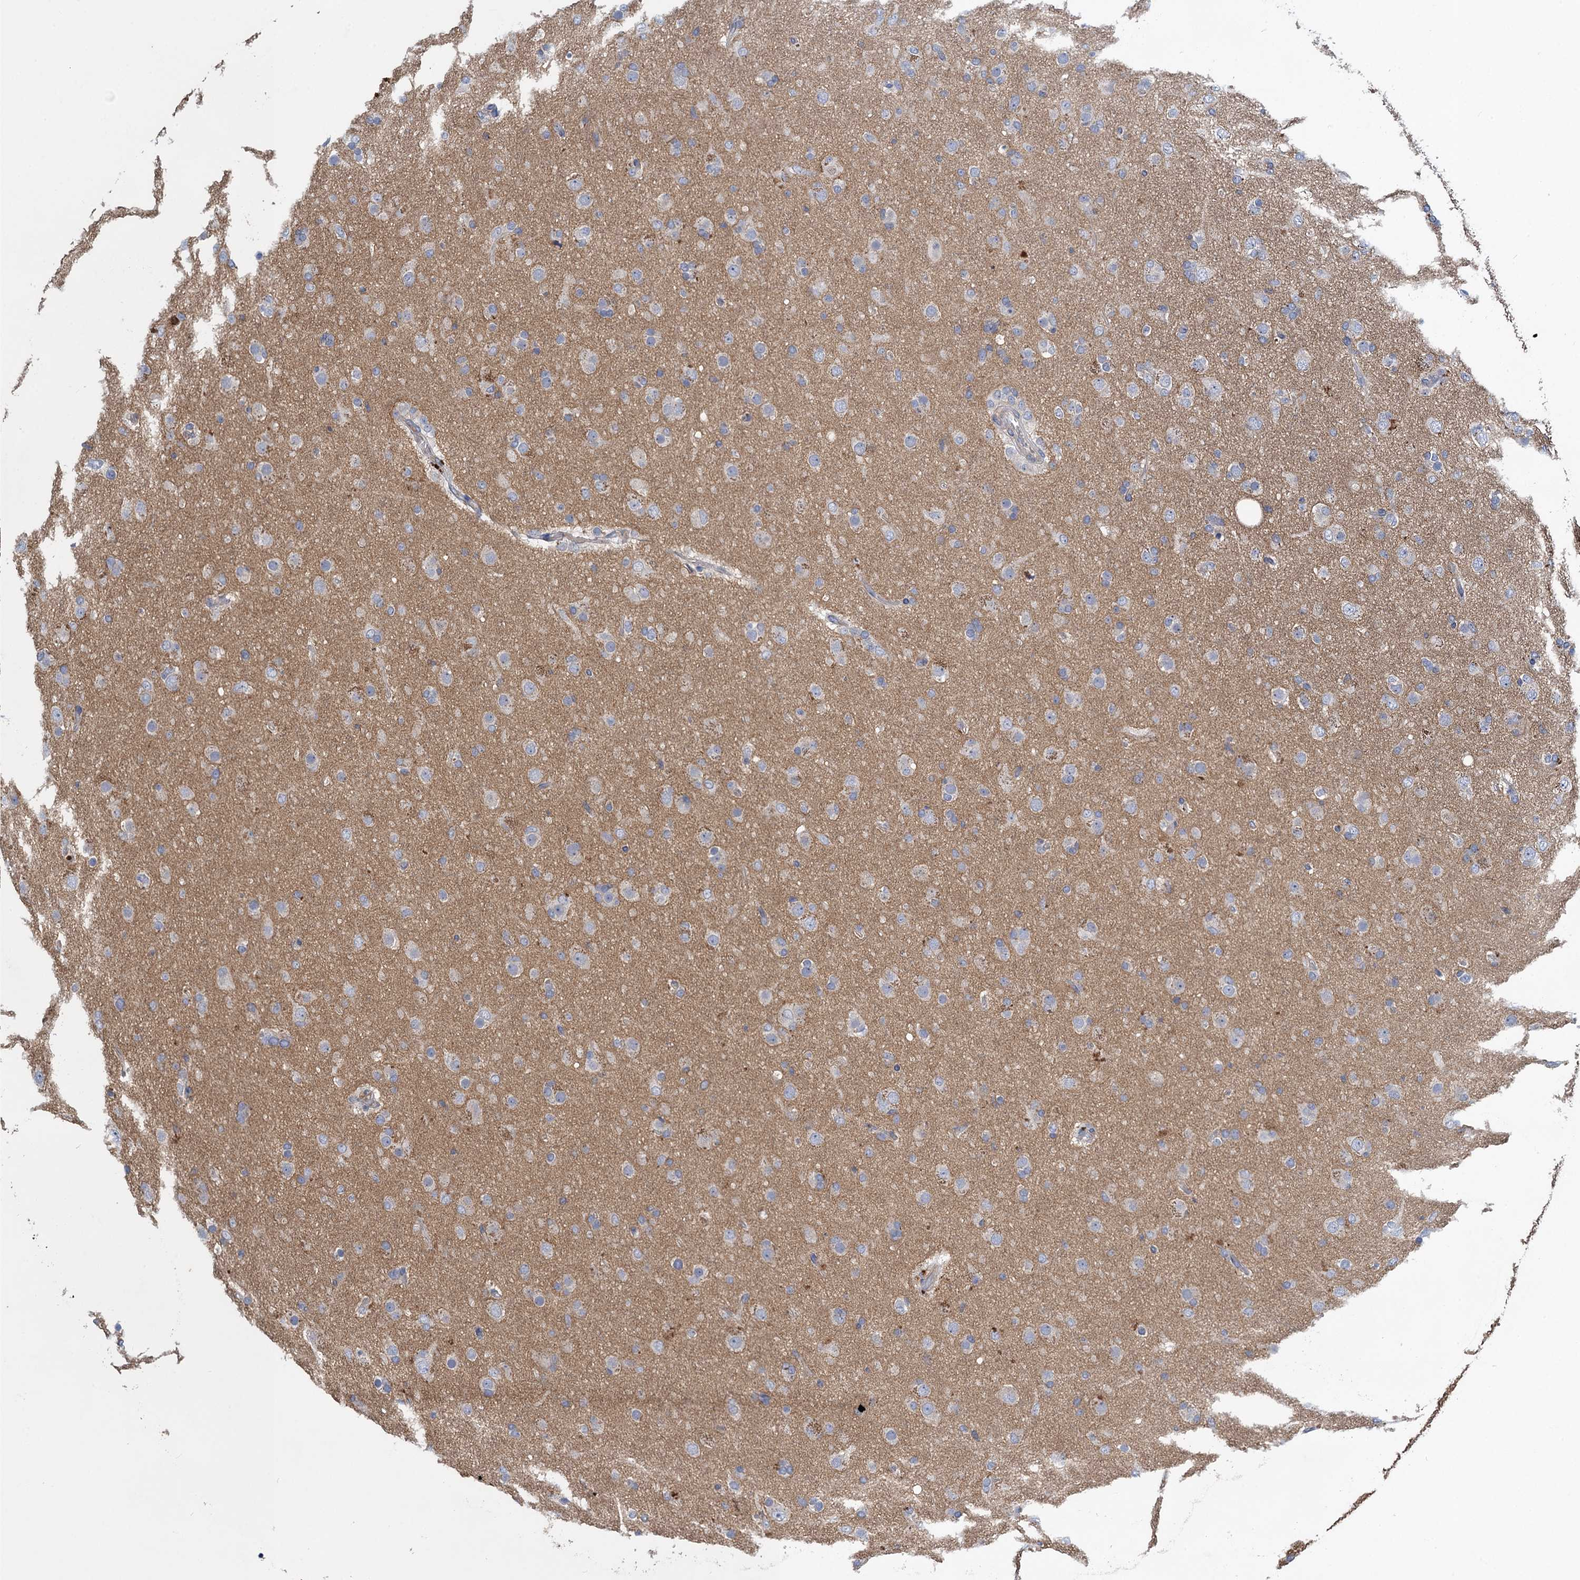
{"staining": {"intensity": "negative", "quantity": "none", "location": "none"}, "tissue": "glioma", "cell_type": "Tumor cells", "image_type": "cancer", "snomed": [{"axis": "morphology", "description": "Glioma, malignant, Low grade"}, {"axis": "topography", "description": "Brain"}], "caption": "DAB (3,3'-diaminobenzidine) immunohistochemical staining of malignant glioma (low-grade) demonstrates no significant staining in tumor cells. (Stains: DAB (3,3'-diaminobenzidine) immunohistochemistry (IHC) with hematoxylin counter stain, Microscopy: brightfield microscopy at high magnification).", "gene": "SNAP29", "patient": {"sex": "male", "age": 65}}